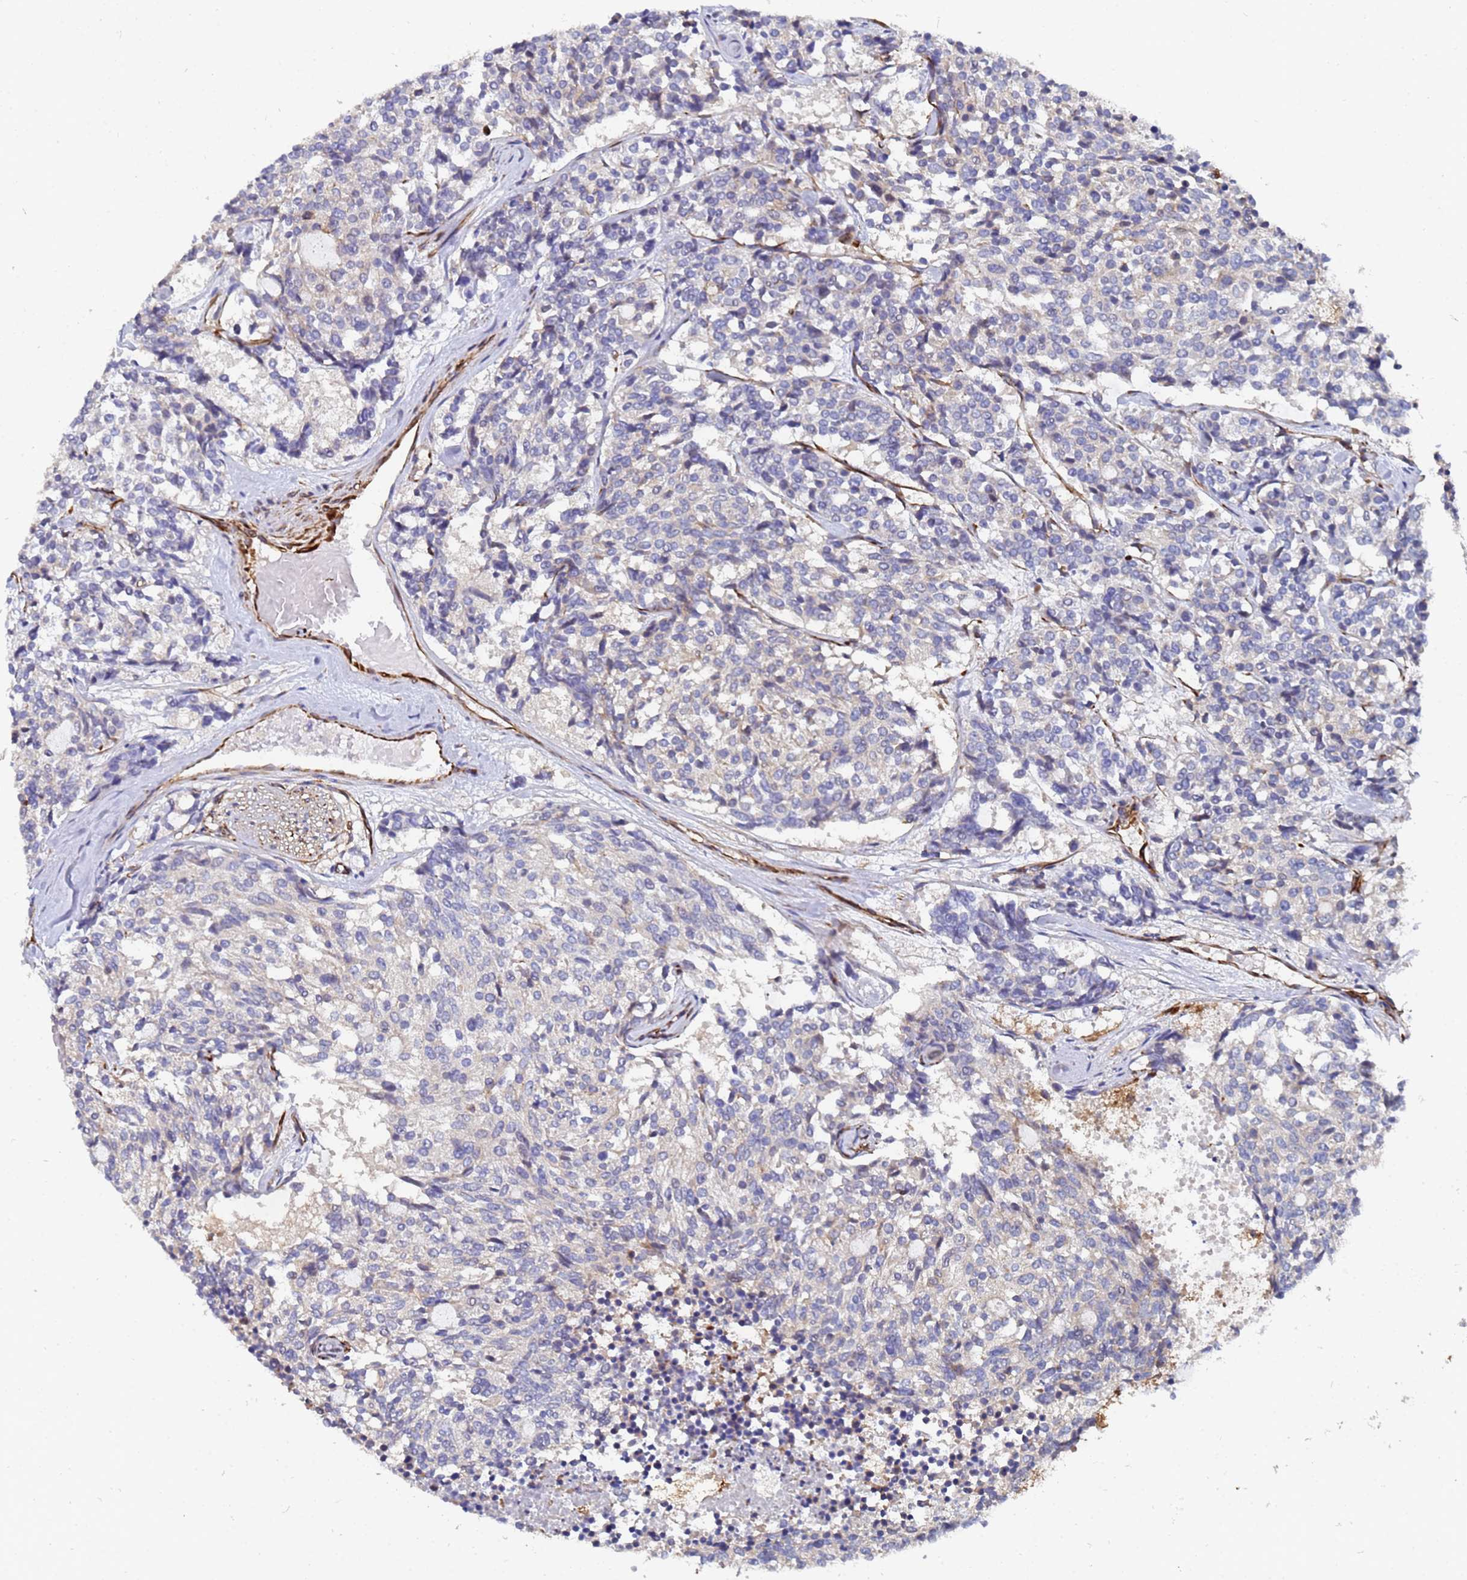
{"staining": {"intensity": "negative", "quantity": "none", "location": "none"}, "tissue": "carcinoid", "cell_type": "Tumor cells", "image_type": "cancer", "snomed": [{"axis": "morphology", "description": "Carcinoid, malignant, NOS"}, {"axis": "topography", "description": "Pancreas"}], "caption": "IHC histopathology image of carcinoid stained for a protein (brown), which displays no positivity in tumor cells. Brightfield microscopy of immunohistochemistry (IHC) stained with DAB (brown) and hematoxylin (blue), captured at high magnification.", "gene": "SYT13", "patient": {"sex": "female", "age": 54}}